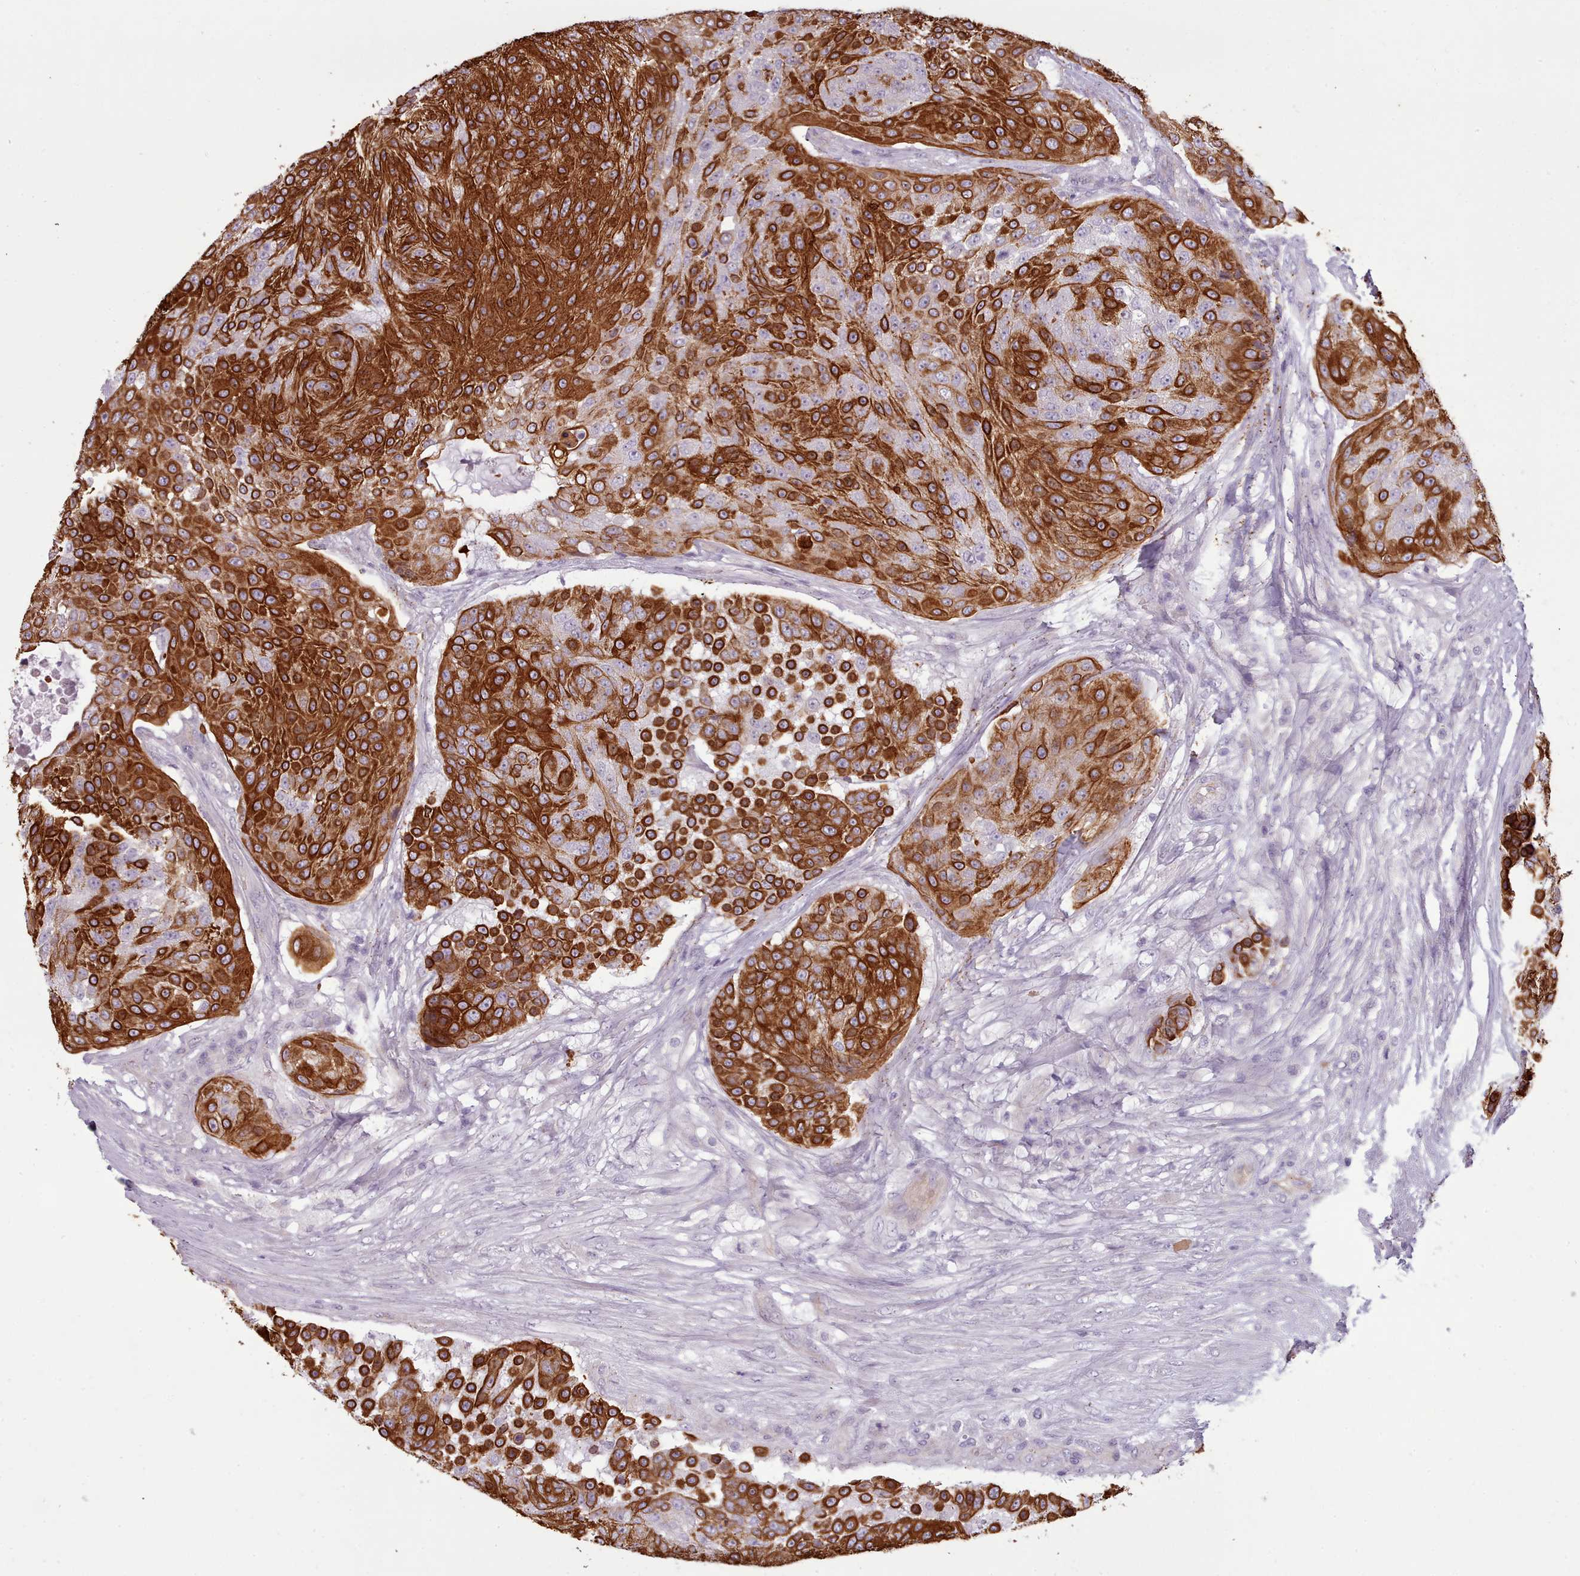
{"staining": {"intensity": "strong", "quantity": ">75%", "location": "cytoplasmic/membranous"}, "tissue": "urothelial cancer", "cell_type": "Tumor cells", "image_type": "cancer", "snomed": [{"axis": "morphology", "description": "Urothelial carcinoma, High grade"}, {"axis": "topography", "description": "Urinary bladder"}], "caption": "This photomicrograph exhibits immunohistochemistry staining of human urothelial cancer, with high strong cytoplasmic/membranous expression in about >75% of tumor cells.", "gene": "PLD4", "patient": {"sex": "female", "age": 63}}